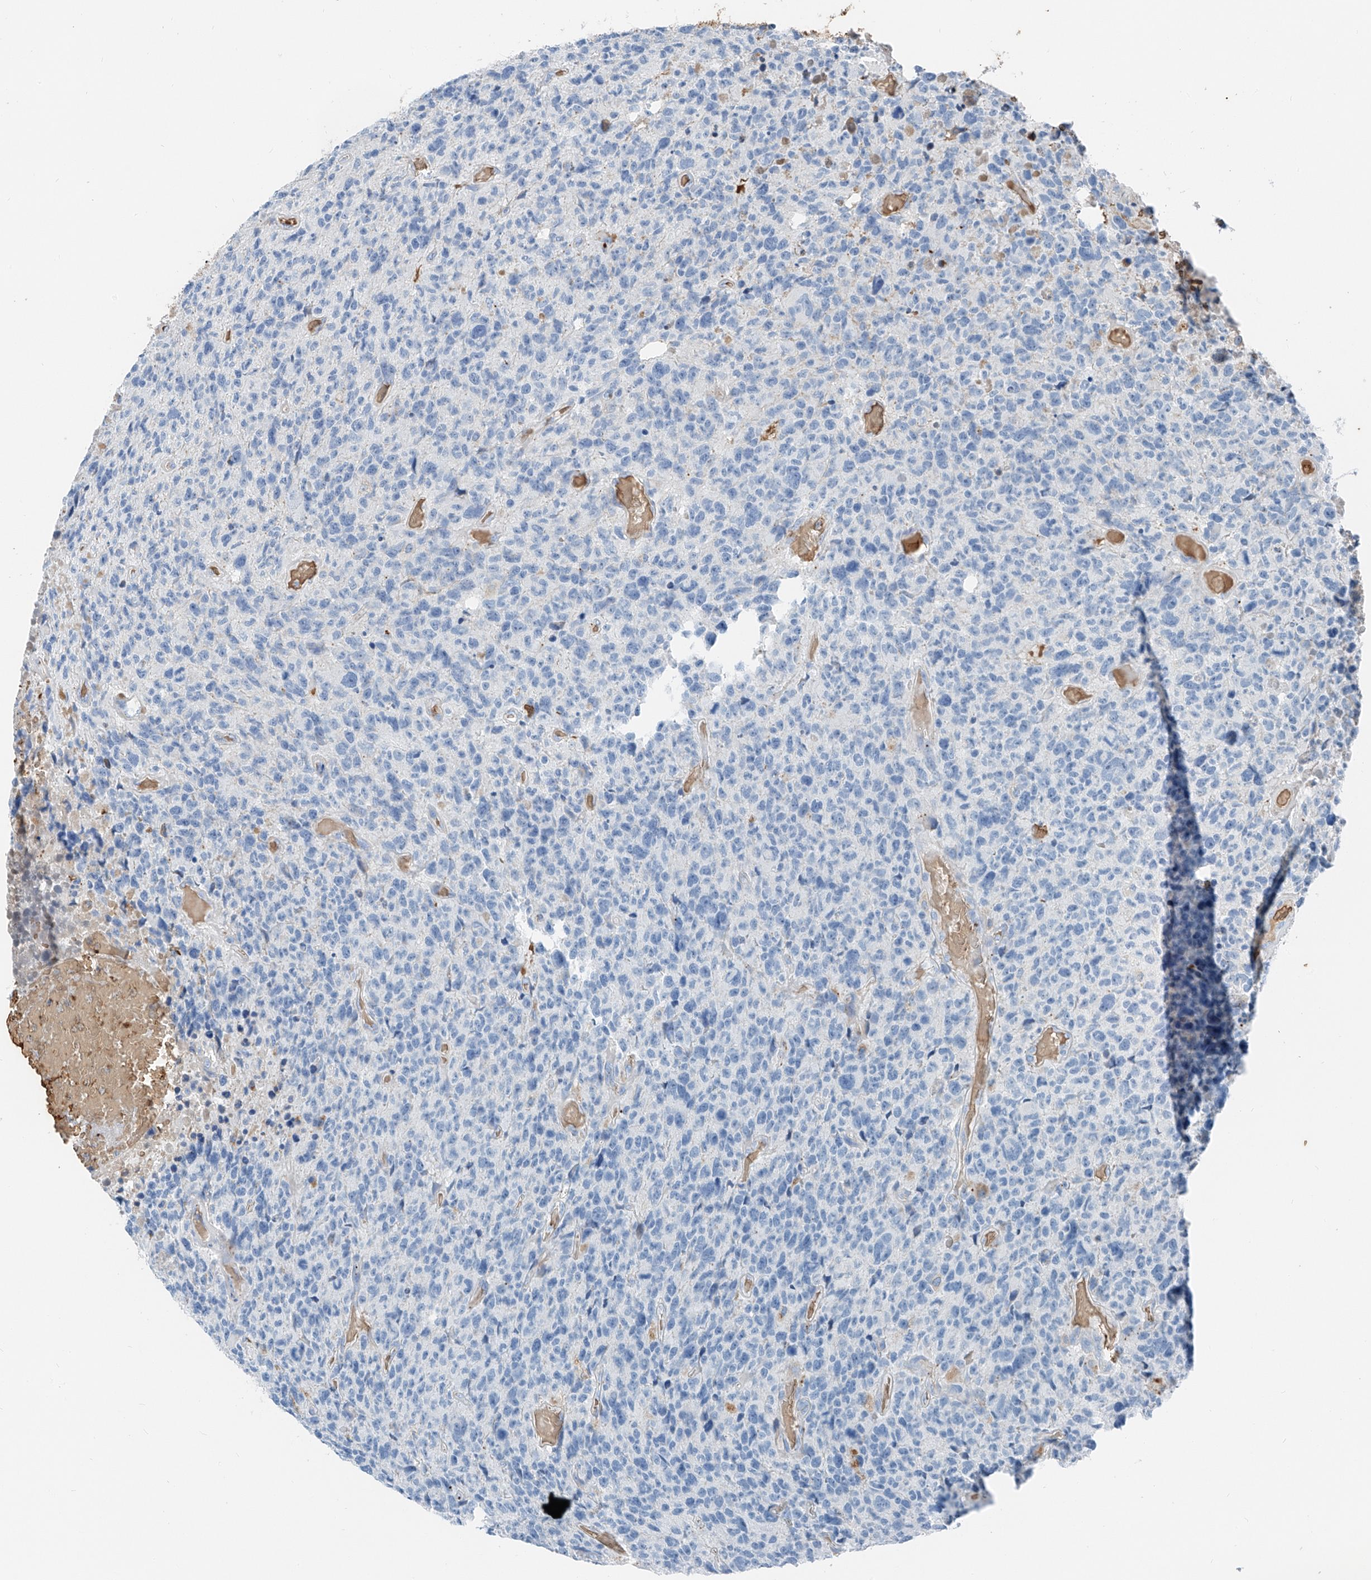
{"staining": {"intensity": "negative", "quantity": "none", "location": "none"}, "tissue": "glioma", "cell_type": "Tumor cells", "image_type": "cancer", "snomed": [{"axis": "morphology", "description": "Glioma, malignant, High grade"}, {"axis": "topography", "description": "Brain"}], "caption": "An image of glioma stained for a protein exhibits no brown staining in tumor cells.", "gene": "PRSS23", "patient": {"sex": "male", "age": 69}}